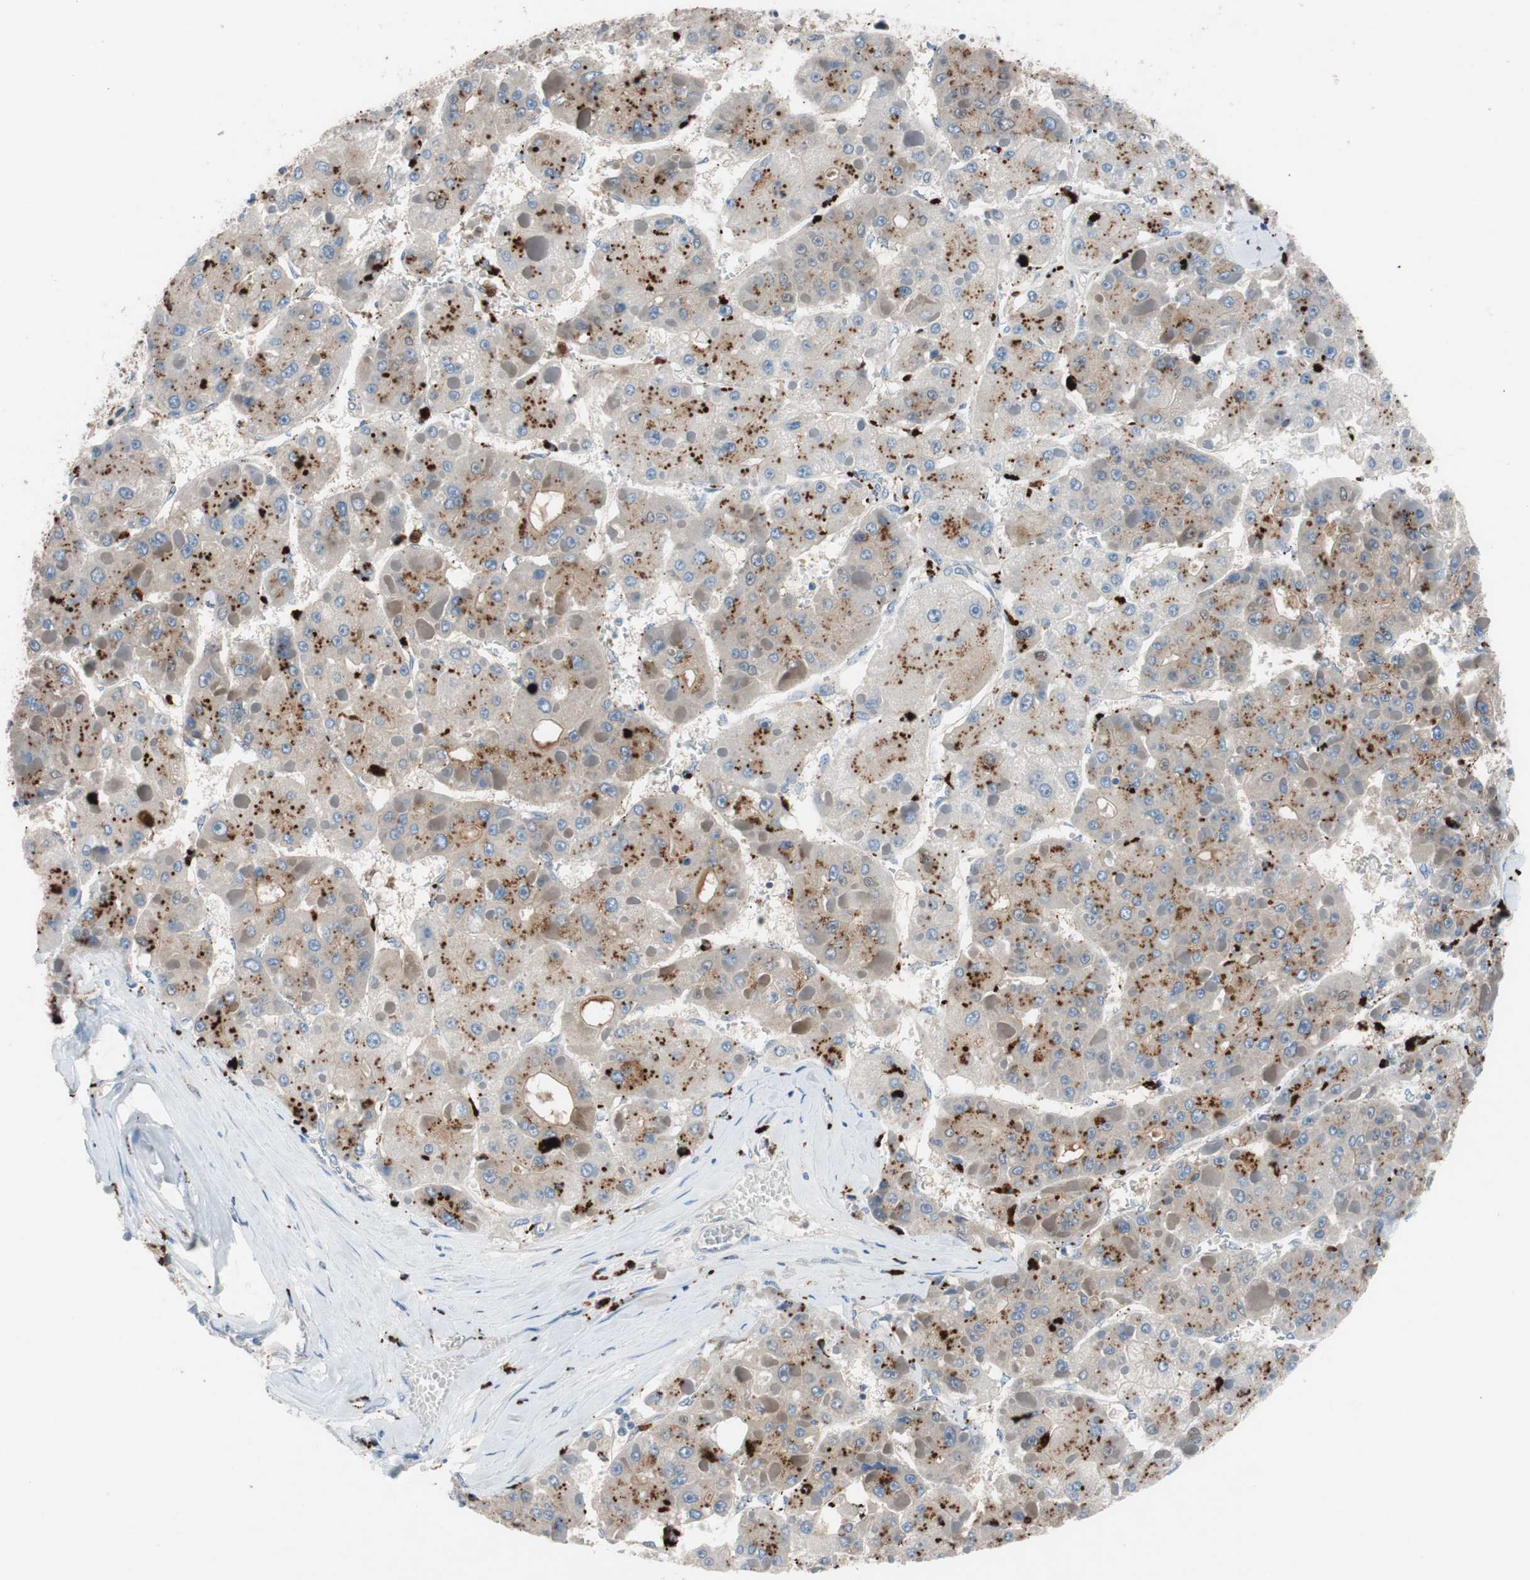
{"staining": {"intensity": "moderate", "quantity": "<25%", "location": "cytoplasmic/membranous"}, "tissue": "liver cancer", "cell_type": "Tumor cells", "image_type": "cancer", "snomed": [{"axis": "morphology", "description": "Carcinoma, Hepatocellular, NOS"}, {"axis": "topography", "description": "Liver"}], "caption": "Liver cancer (hepatocellular carcinoma) was stained to show a protein in brown. There is low levels of moderate cytoplasmic/membranous expression in about <25% of tumor cells.", "gene": "CLEC4D", "patient": {"sex": "female", "age": 73}}